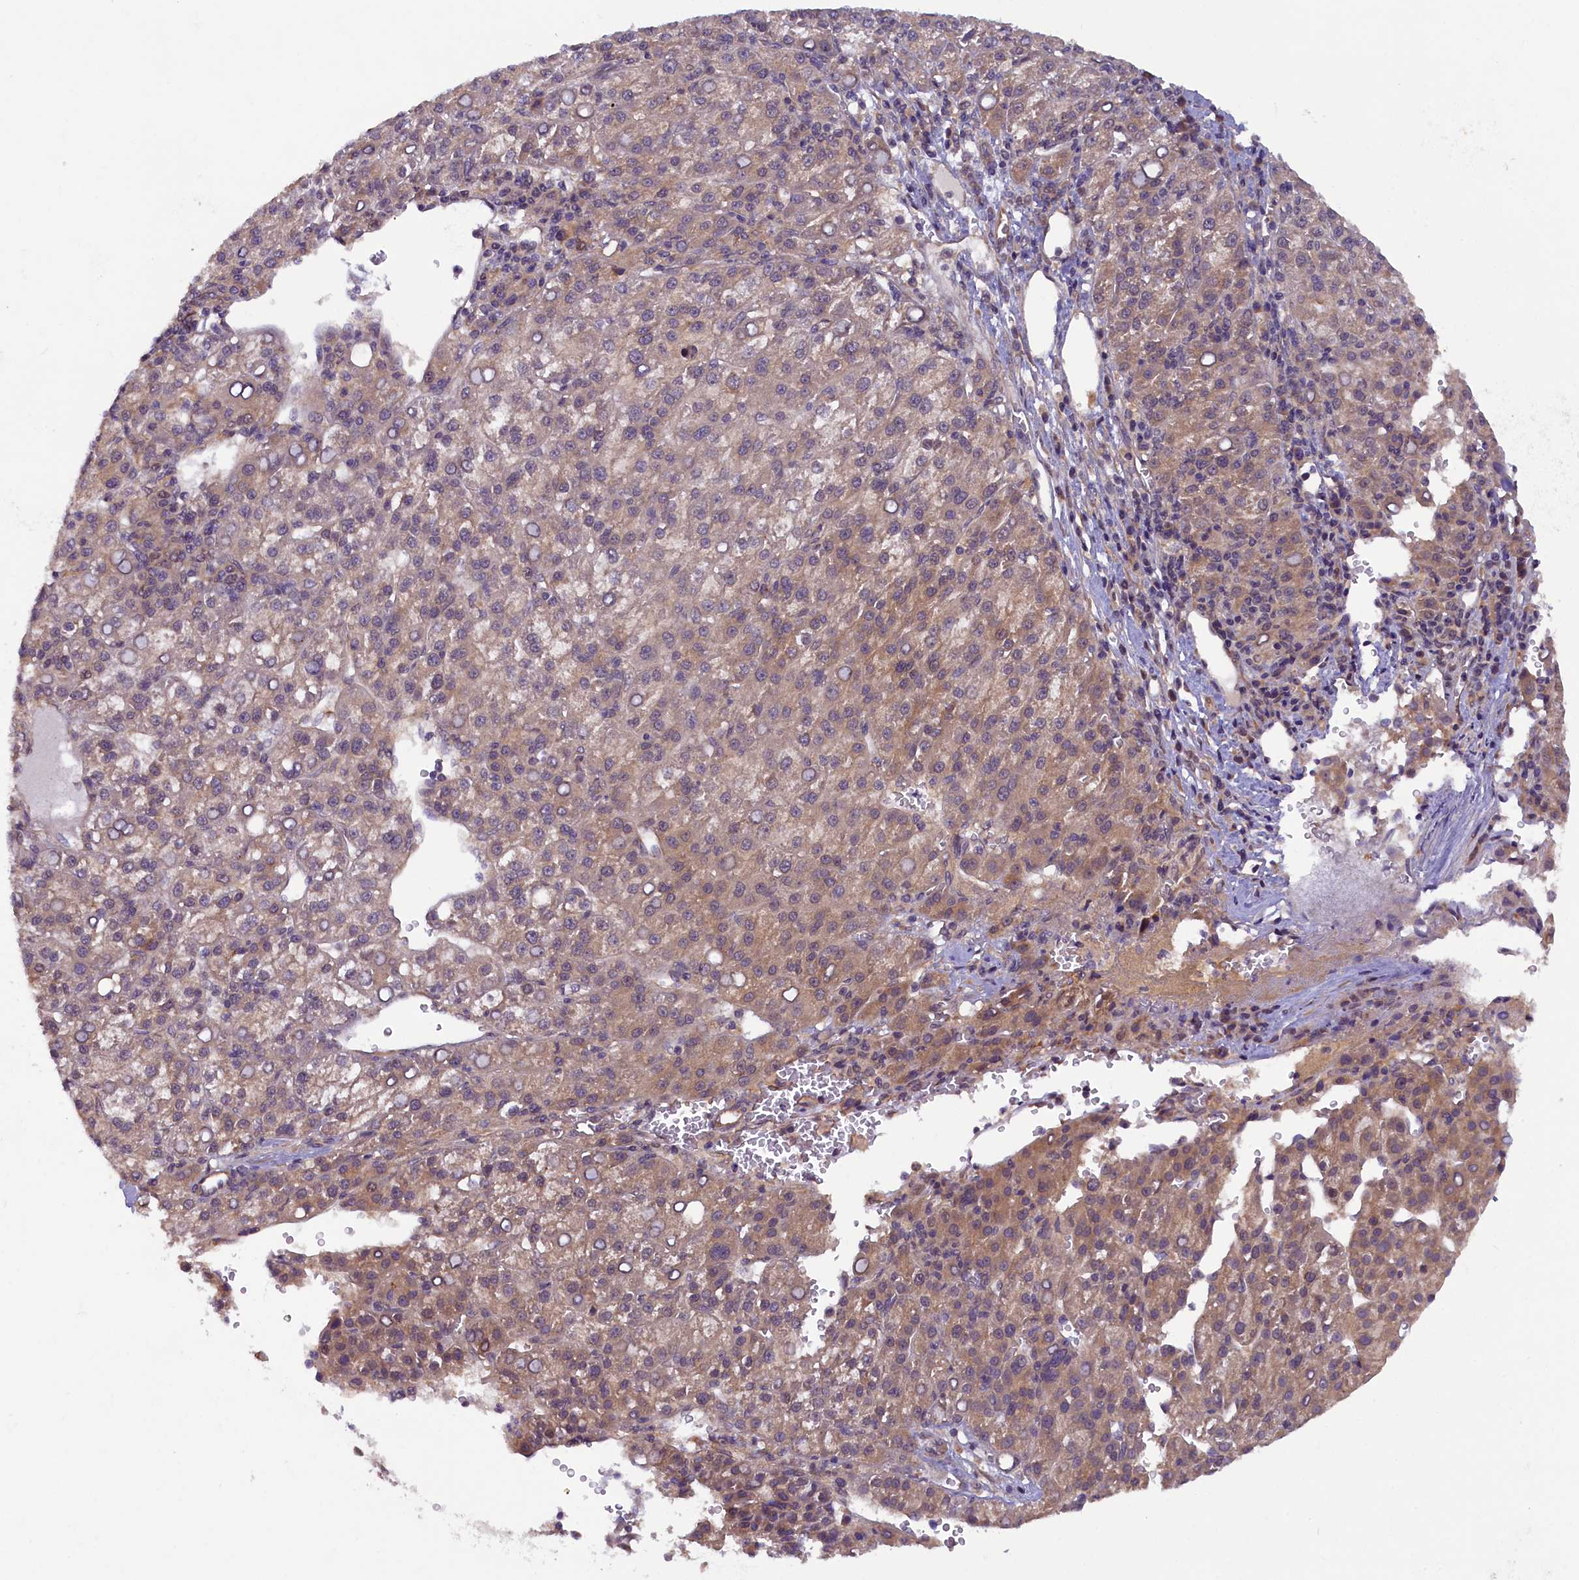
{"staining": {"intensity": "moderate", "quantity": "<25%", "location": "cytoplasmic/membranous"}, "tissue": "liver cancer", "cell_type": "Tumor cells", "image_type": "cancer", "snomed": [{"axis": "morphology", "description": "Carcinoma, Hepatocellular, NOS"}, {"axis": "topography", "description": "Liver"}], "caption": "Liver hepatocellular carcinoma stained with IHC exhibits moderate cytoplasmic/membranous positivity in approximately <25% of tumor cells.", "gene": "CCDC9B", "patient": {"sex": "female", "age": 58}}